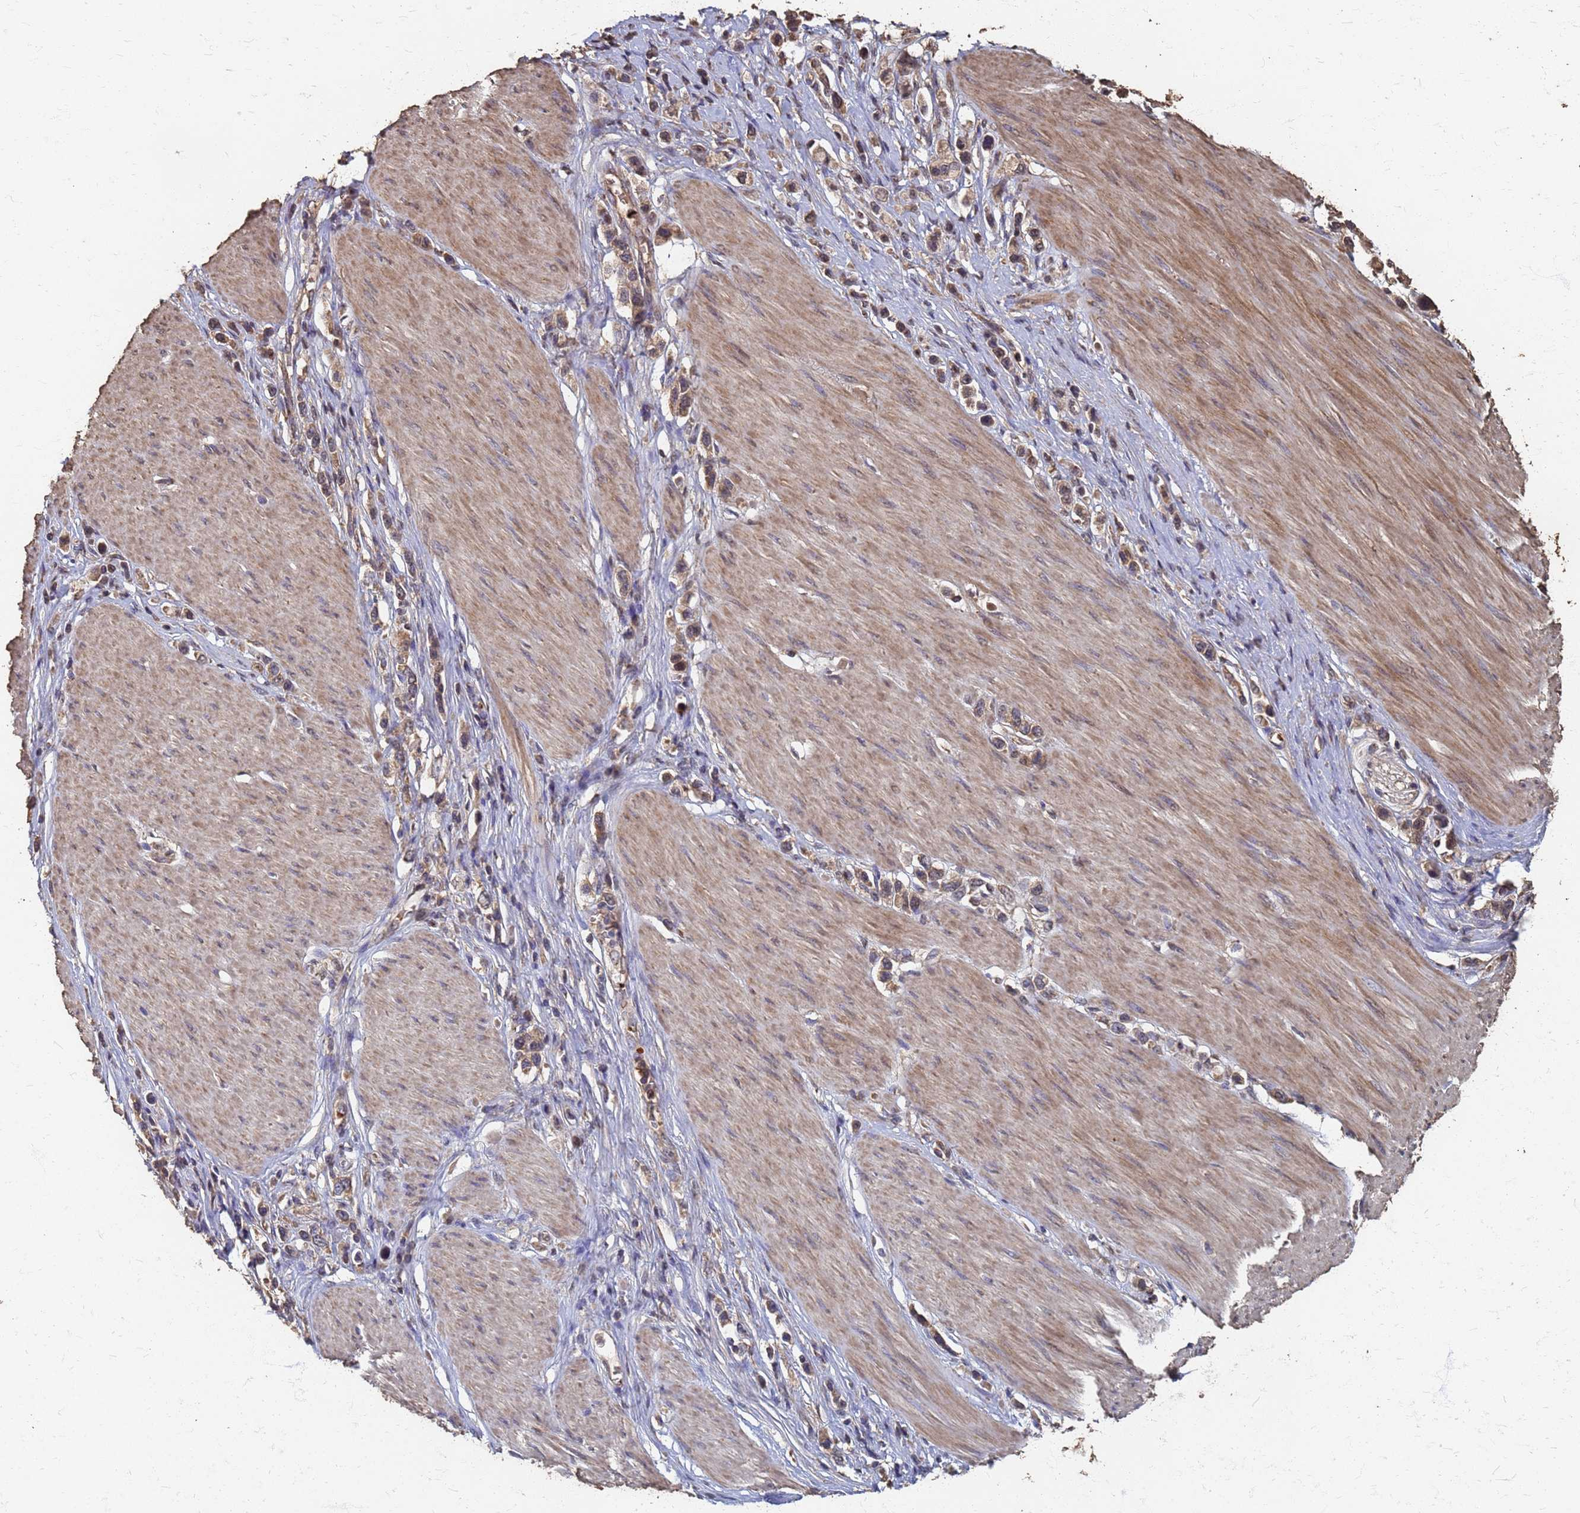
{"staining": {"intensity": "weak", "quantity": ">75%", "location": "cytoplasmic/membranous"}, "tissue": "stomach cancer", "cell_type": "Tumor cells", "image_type": "cancer", "snomed": [{"axis": "morphology", "description": "Adenocarcinoma, NOS"}, {"axis": "topography", "description": "Stomach"}], "caption": "Immunohistochemical staining of human adenocarcinoma (stomach) shows low levels of weak cytoplasmic/membranous protein staining in about >75% of tumor cells.", "gene": "DPH5", "patient": {"sex": "female", "age": 65}}